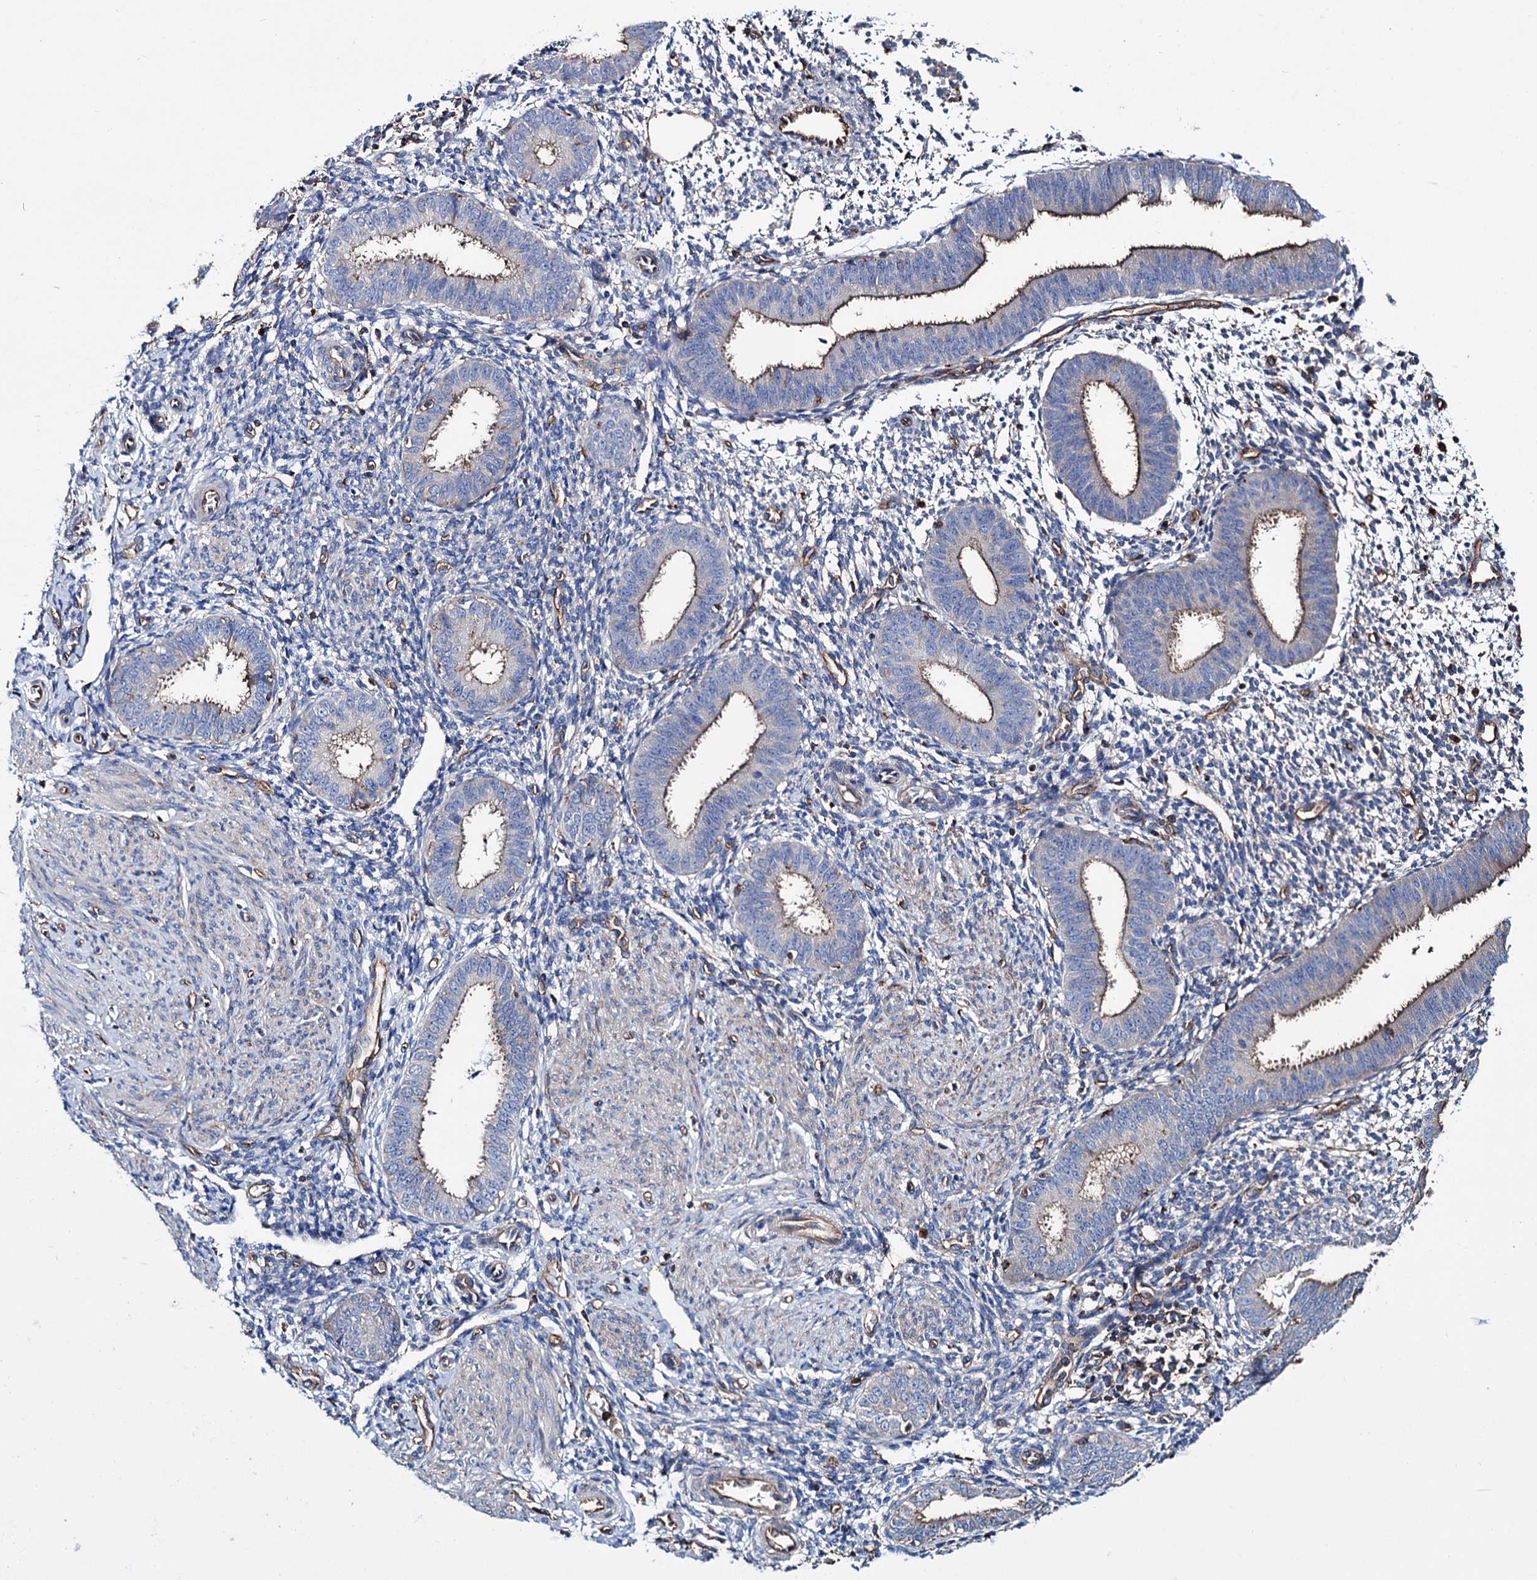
{"staining": {"intensity": "negative", "quantity": "none", "location": "none"}, "tissue": "endometrium", "cell_type": "Cells in endometrial stroma", "image_type": "normal", "snomed": [{"axis": "morphology", "description": "Normal tissue, NOS"}, {"axis": "topography", "description": "Uterus"}, {"axis": "topography", "description": "Endometrium"}], "caption": "A photomicrograph of endometrium stained for a protein demonstrates no brown staining in cells in endometrial stroma.", "gene": "SCPEP1", "patient": {"sex": "female", "age": 48}}